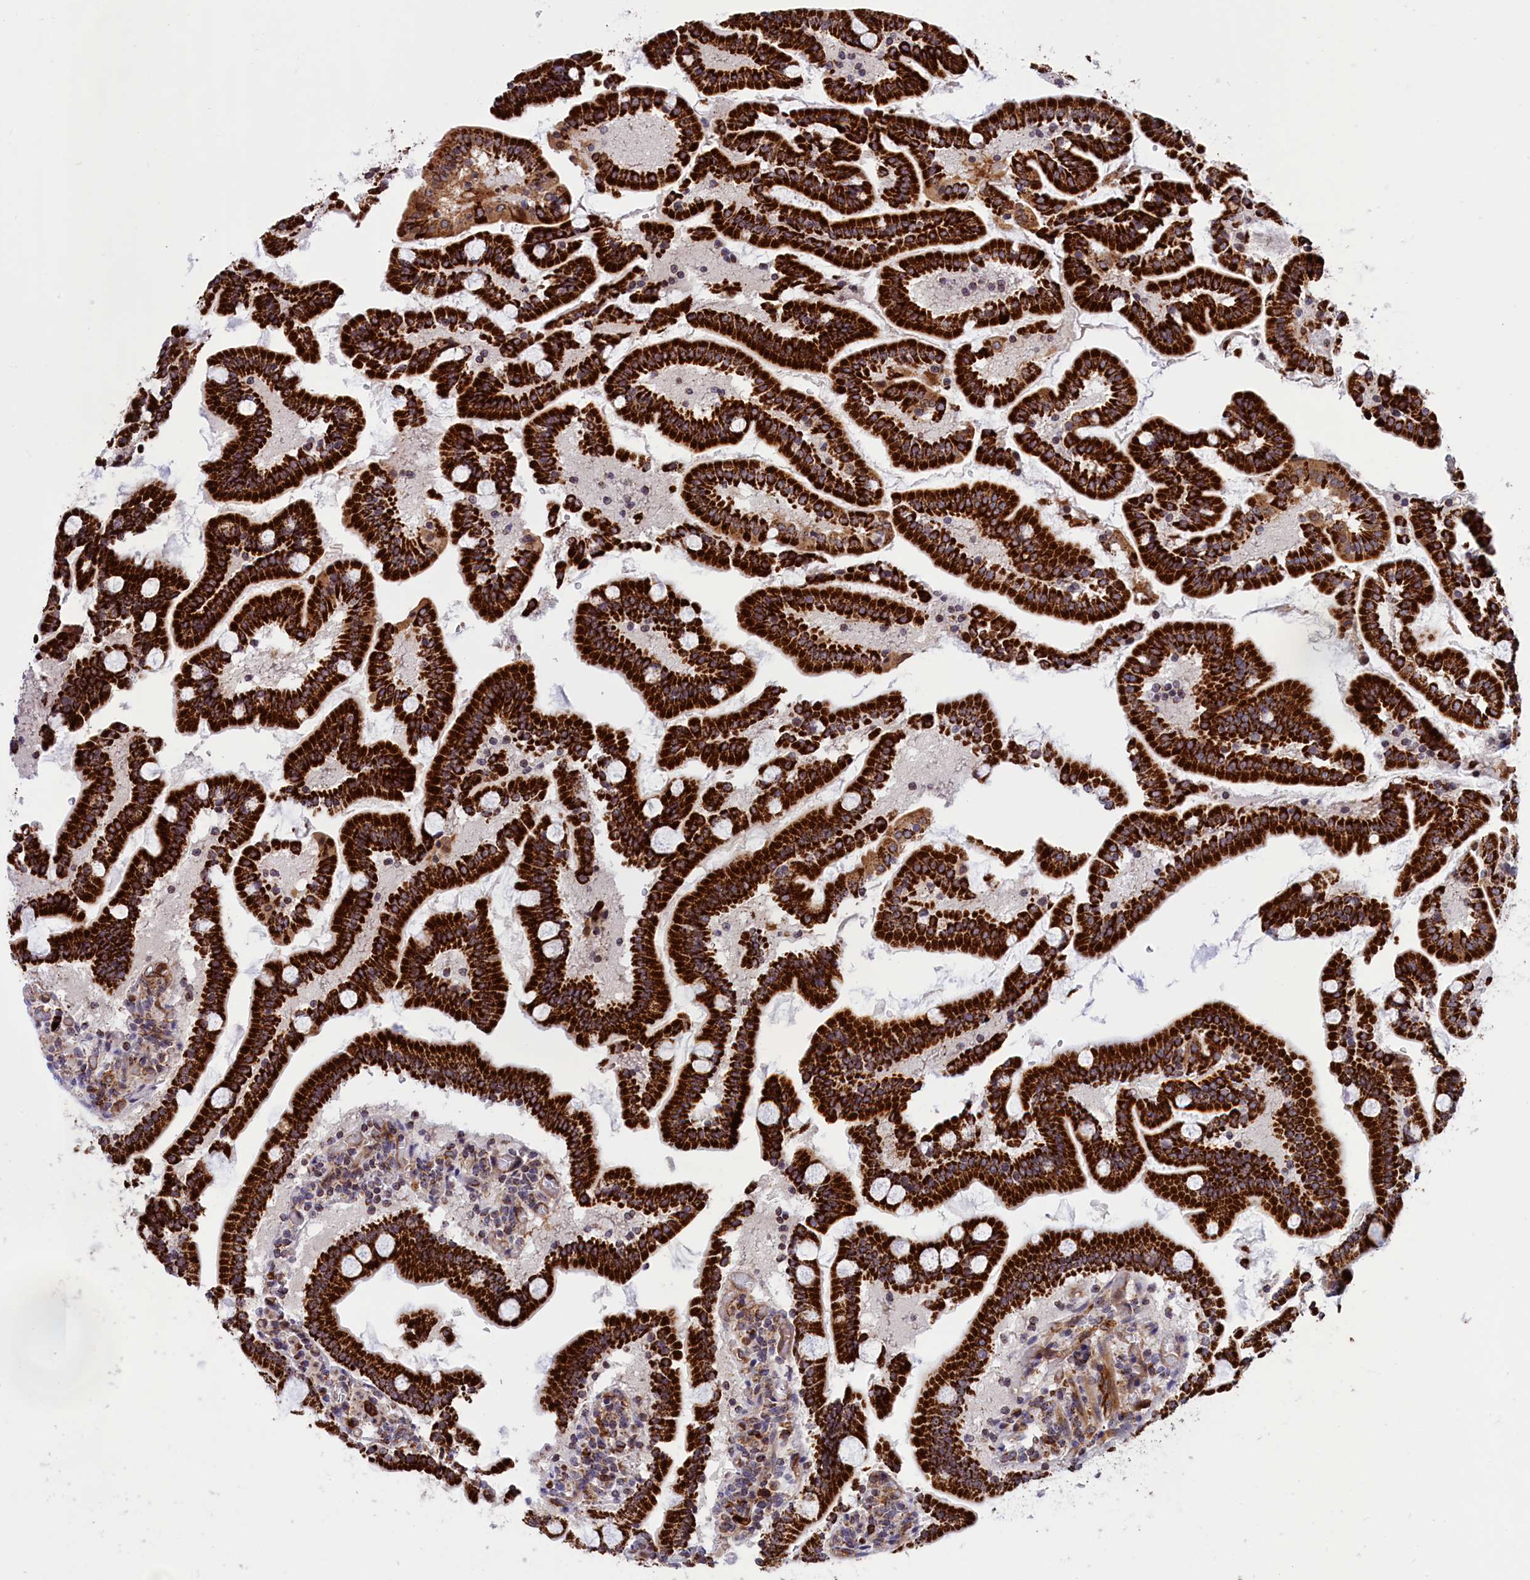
{"staining": {"intensity": "strong", "quantity": ">75%", "location": "cytoplasmic/membranous"}, "tissue": "duodenum", "cell_type": "Glandular cells", "image_type": "normal", "snomed": [{"axis": "morphology", "description": "Normal tissue, NOS"}, {"axis": "topography", "description": "Duodenum"}], "caption": "About >75% of glandular cells in benign human duodenum display strong cytoplasmic/membranous protein expression as visualized by brown immunohistochemical staining.", "gene": "MPND", "patient": {"sex": "male", "age": 55}}